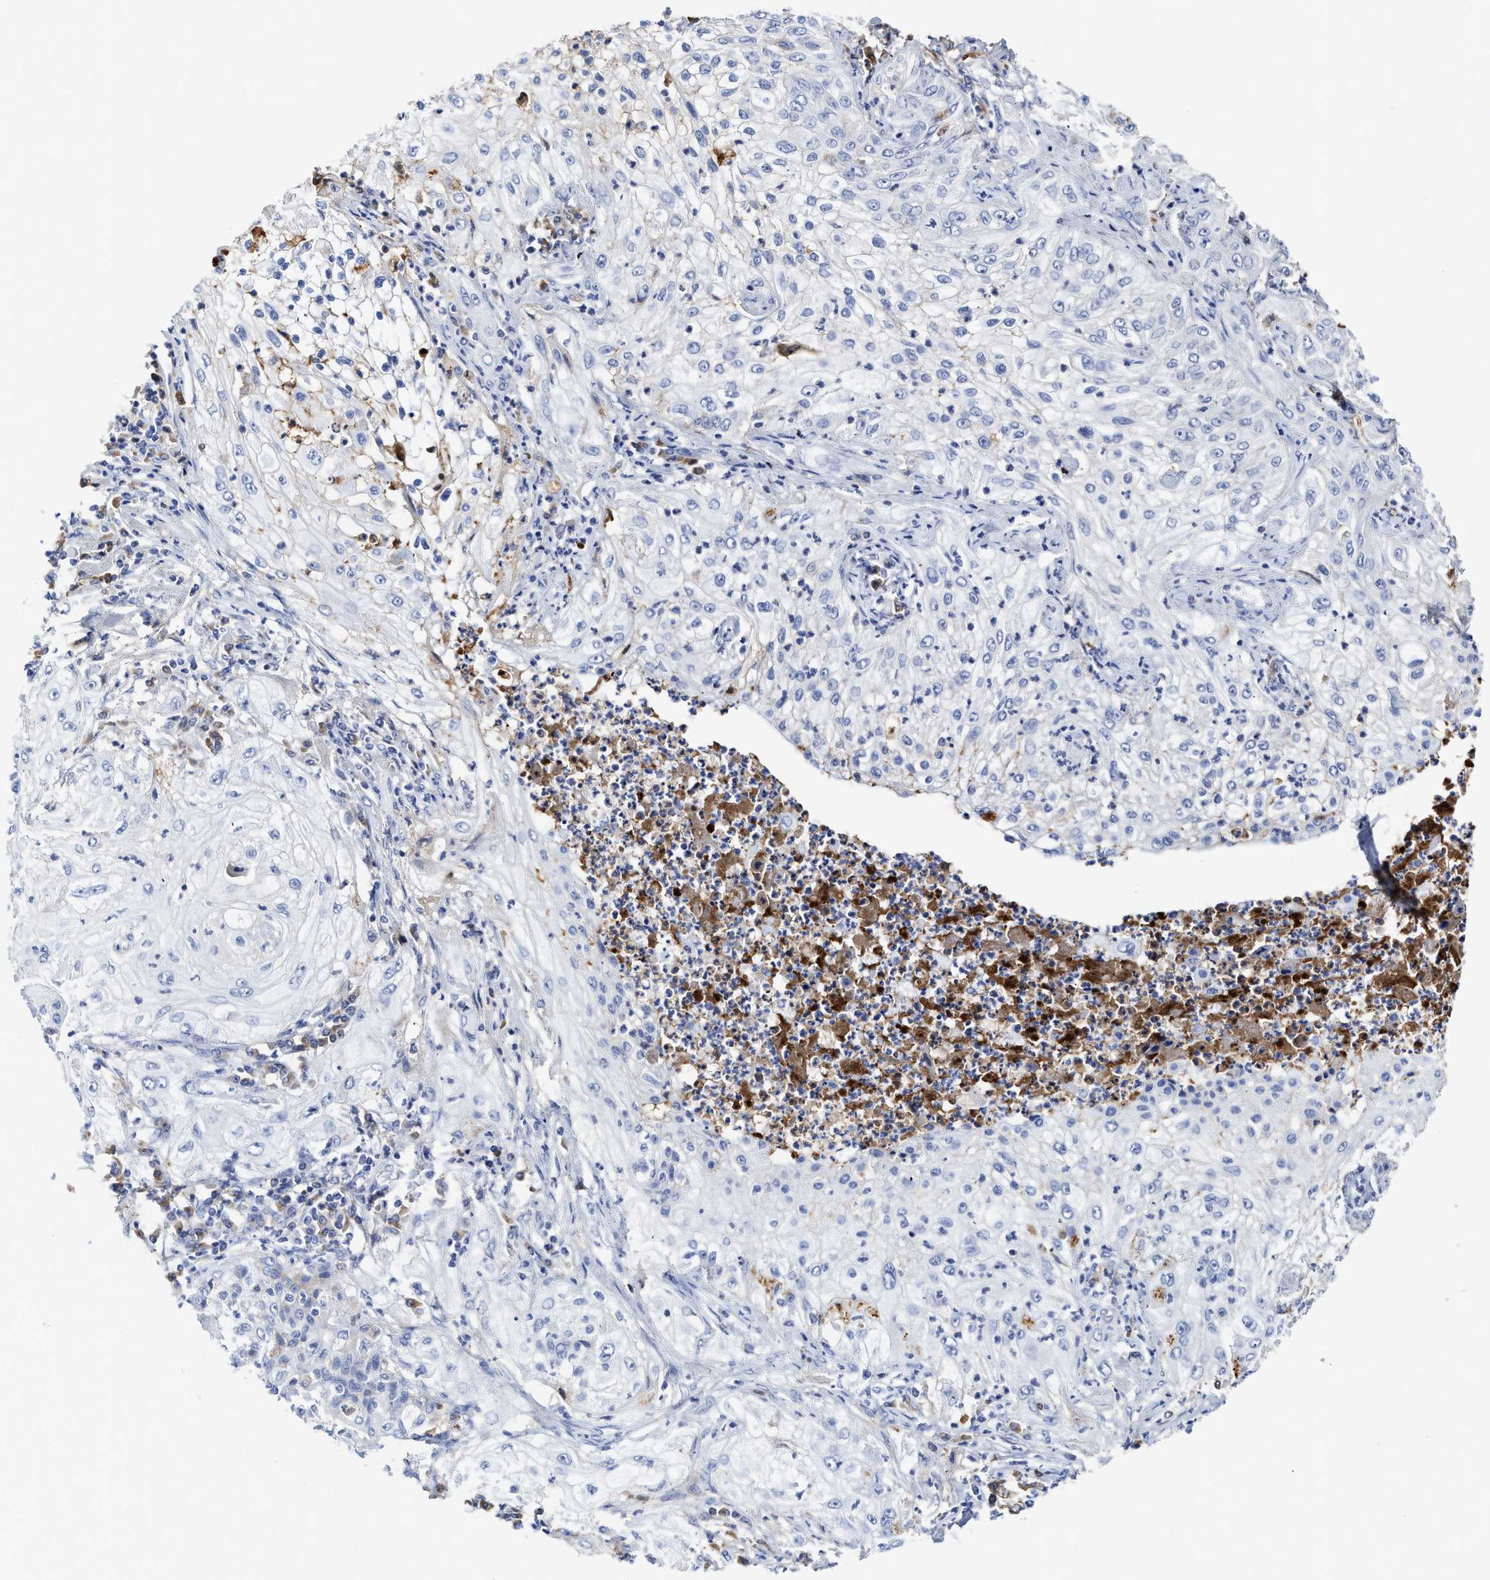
{"staining": {"intensity": "negative", "quantity": "none", "location": "none"}, "tissue": "lung cancer", "cell_type": "Tumor cells", "image_type": "cancer", "snomed": [{"axis": "morphology", "description": "Inflammation, NOS"}, {"axis": "morphology", "description": "Squamous cell carcinoma, NOS"}, {"axis": "topography", "description": "Lymph node"}, {"axis": "topography", "description": "Soft tissue"}, {"axis": "topography", "description": "Lung"}], "caption": "This is a photomicrograph of immunohistochemistry staining of squamous cell carcinoma (lung), which shows no expression in tumor cells.", "gene": "C2", "patient": {"sex": "male", "age": 66}}